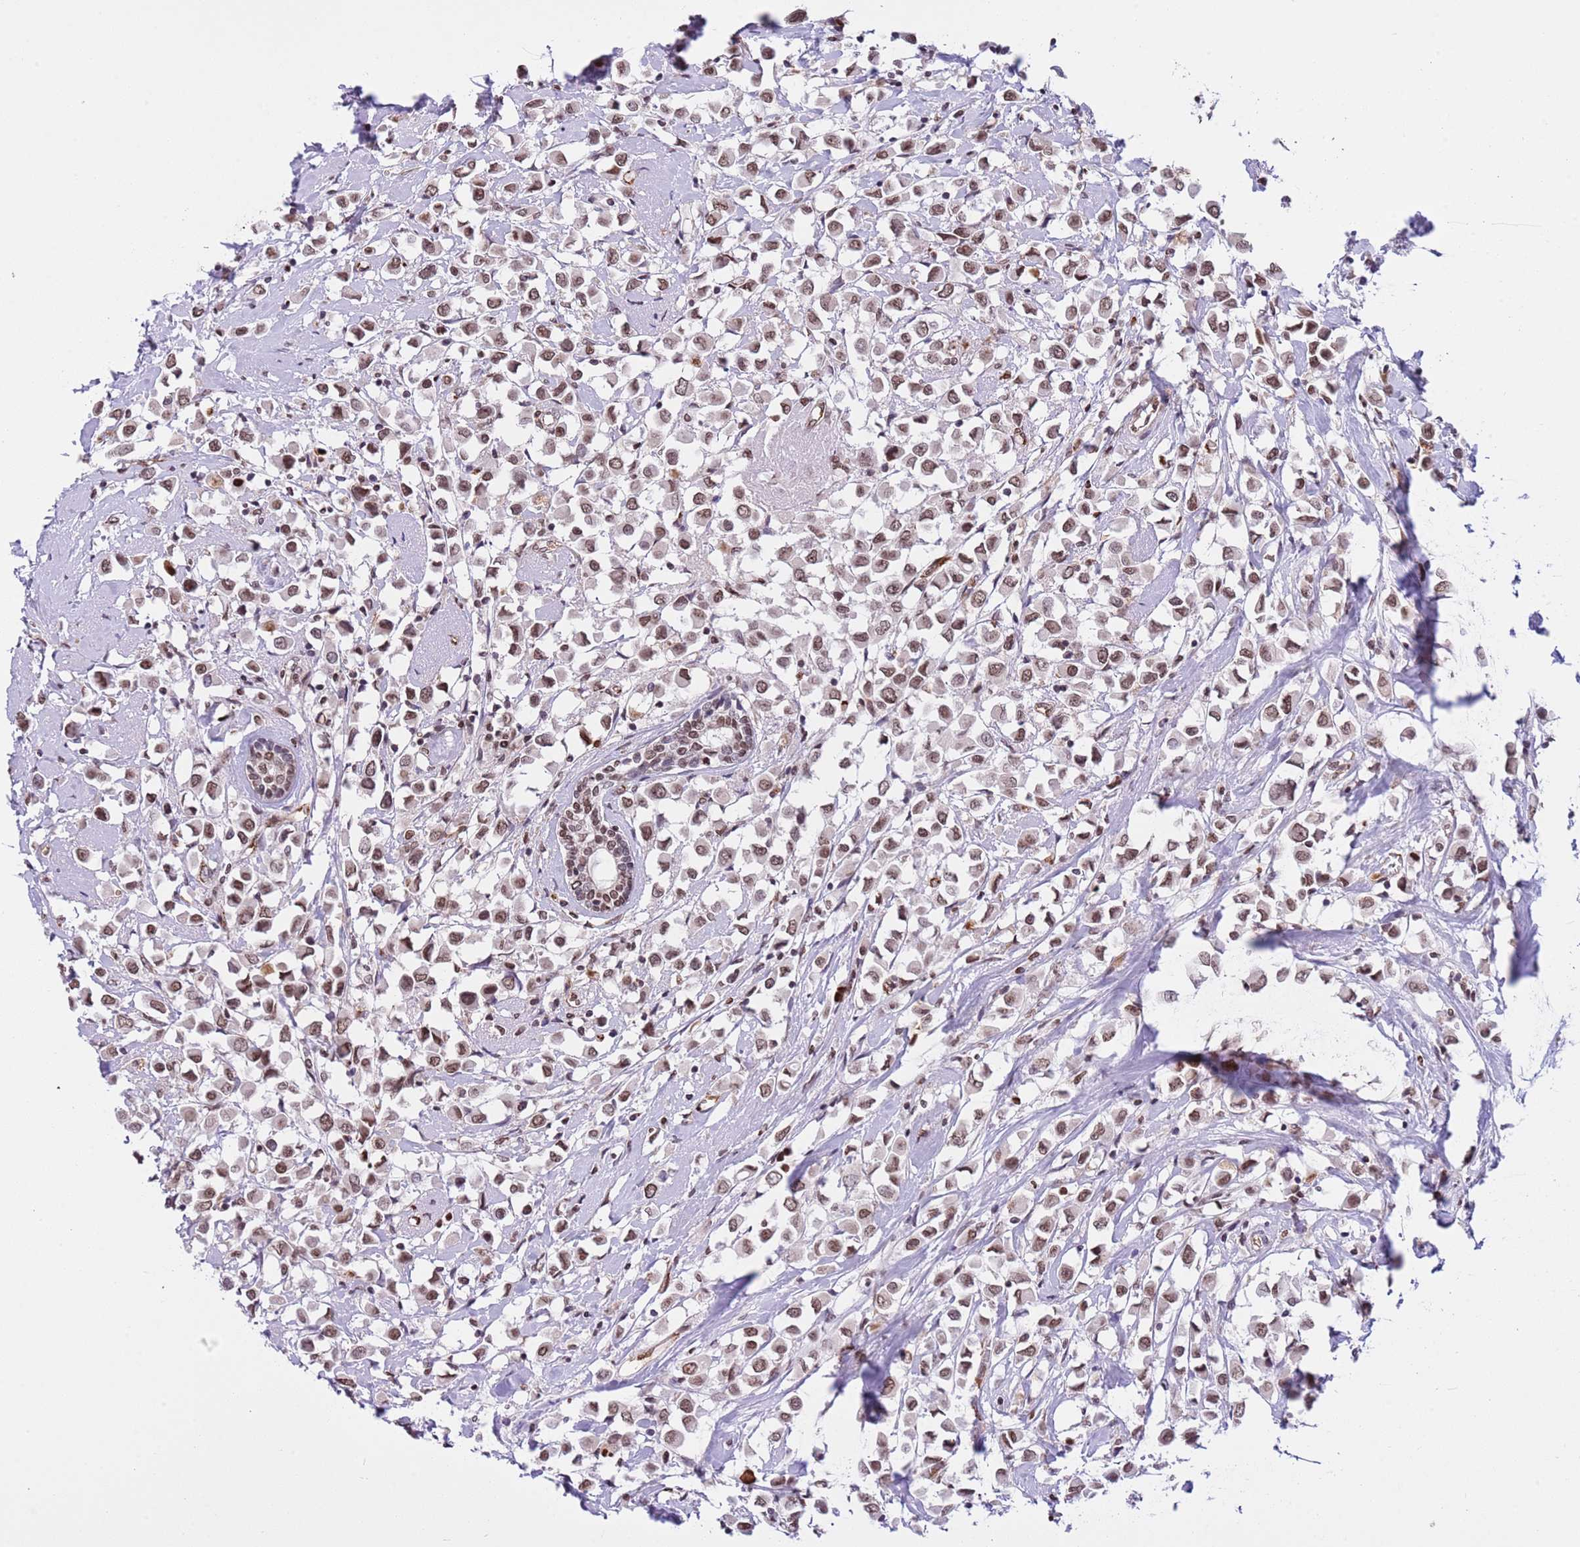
{"staining": {"intensity": "moderate", "quantity": ">75%", "location": "nuclear"}, "tissue": "breast cancer", "cell_type": "Tumor cells", "image_type": "cancer", "snomed": [{"axis": "morphology", "description": "Duct carcinoma"}, {"axis": "topography", "description": "Breast"}], "caption": "An immunohistochemistry (IHC) image of neoplastic tissue is shown. Protein staining in brown shows moderate nuclear positivity in breast cancer within tumor cells. (DAB (3,3'-diaminobenzidine) = brown stain, brightfield microscopy at high magnification).", "gene": "NRIP1", "patient": {"sex": "female", "age": 61}}